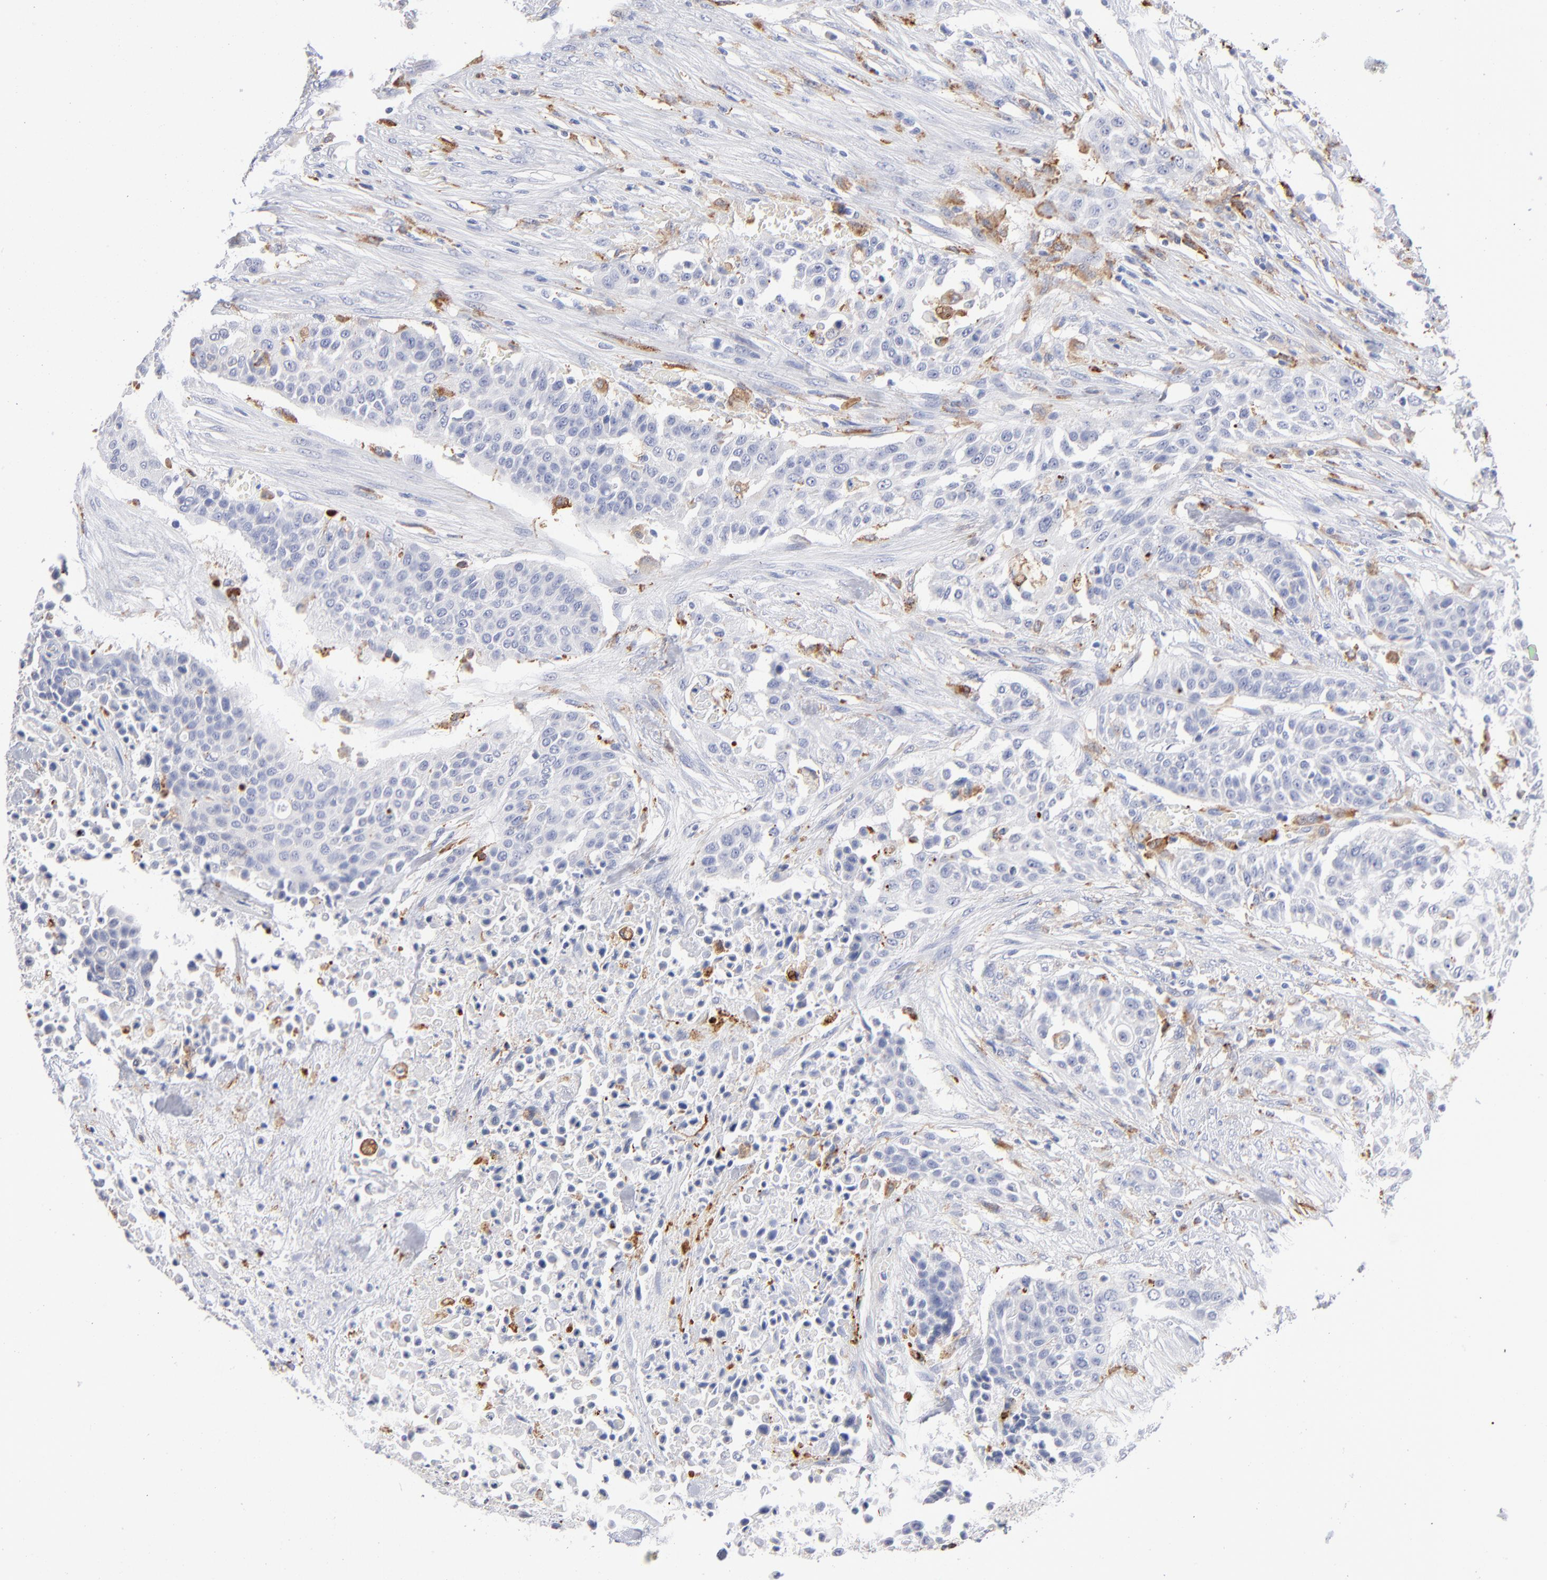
{"staining": {"intensity": "negative", "quantity": "none", "location": "none"}, "tissue": "urothelial cancer", "cell_type": "Tumor cells", "image_type": "cancer", "snomed": [{"axis": "morphology", "description": "Urothelial carcinoma, High grade"}, {"axis": "topography", "description": "Urinary bladder"}], "caption": "Protein analysis of urothelial cancer exhibits no significant expression in tumor cells. The staining was performed using DAB (3,3'-diaminobenzidine) to visualize the protein expression in brown, while the nuclei were stained in blue with hematoxylin (Magnification: 20x).", "gene": "CD180", "patient": {"sex": "male", "age": 74}}